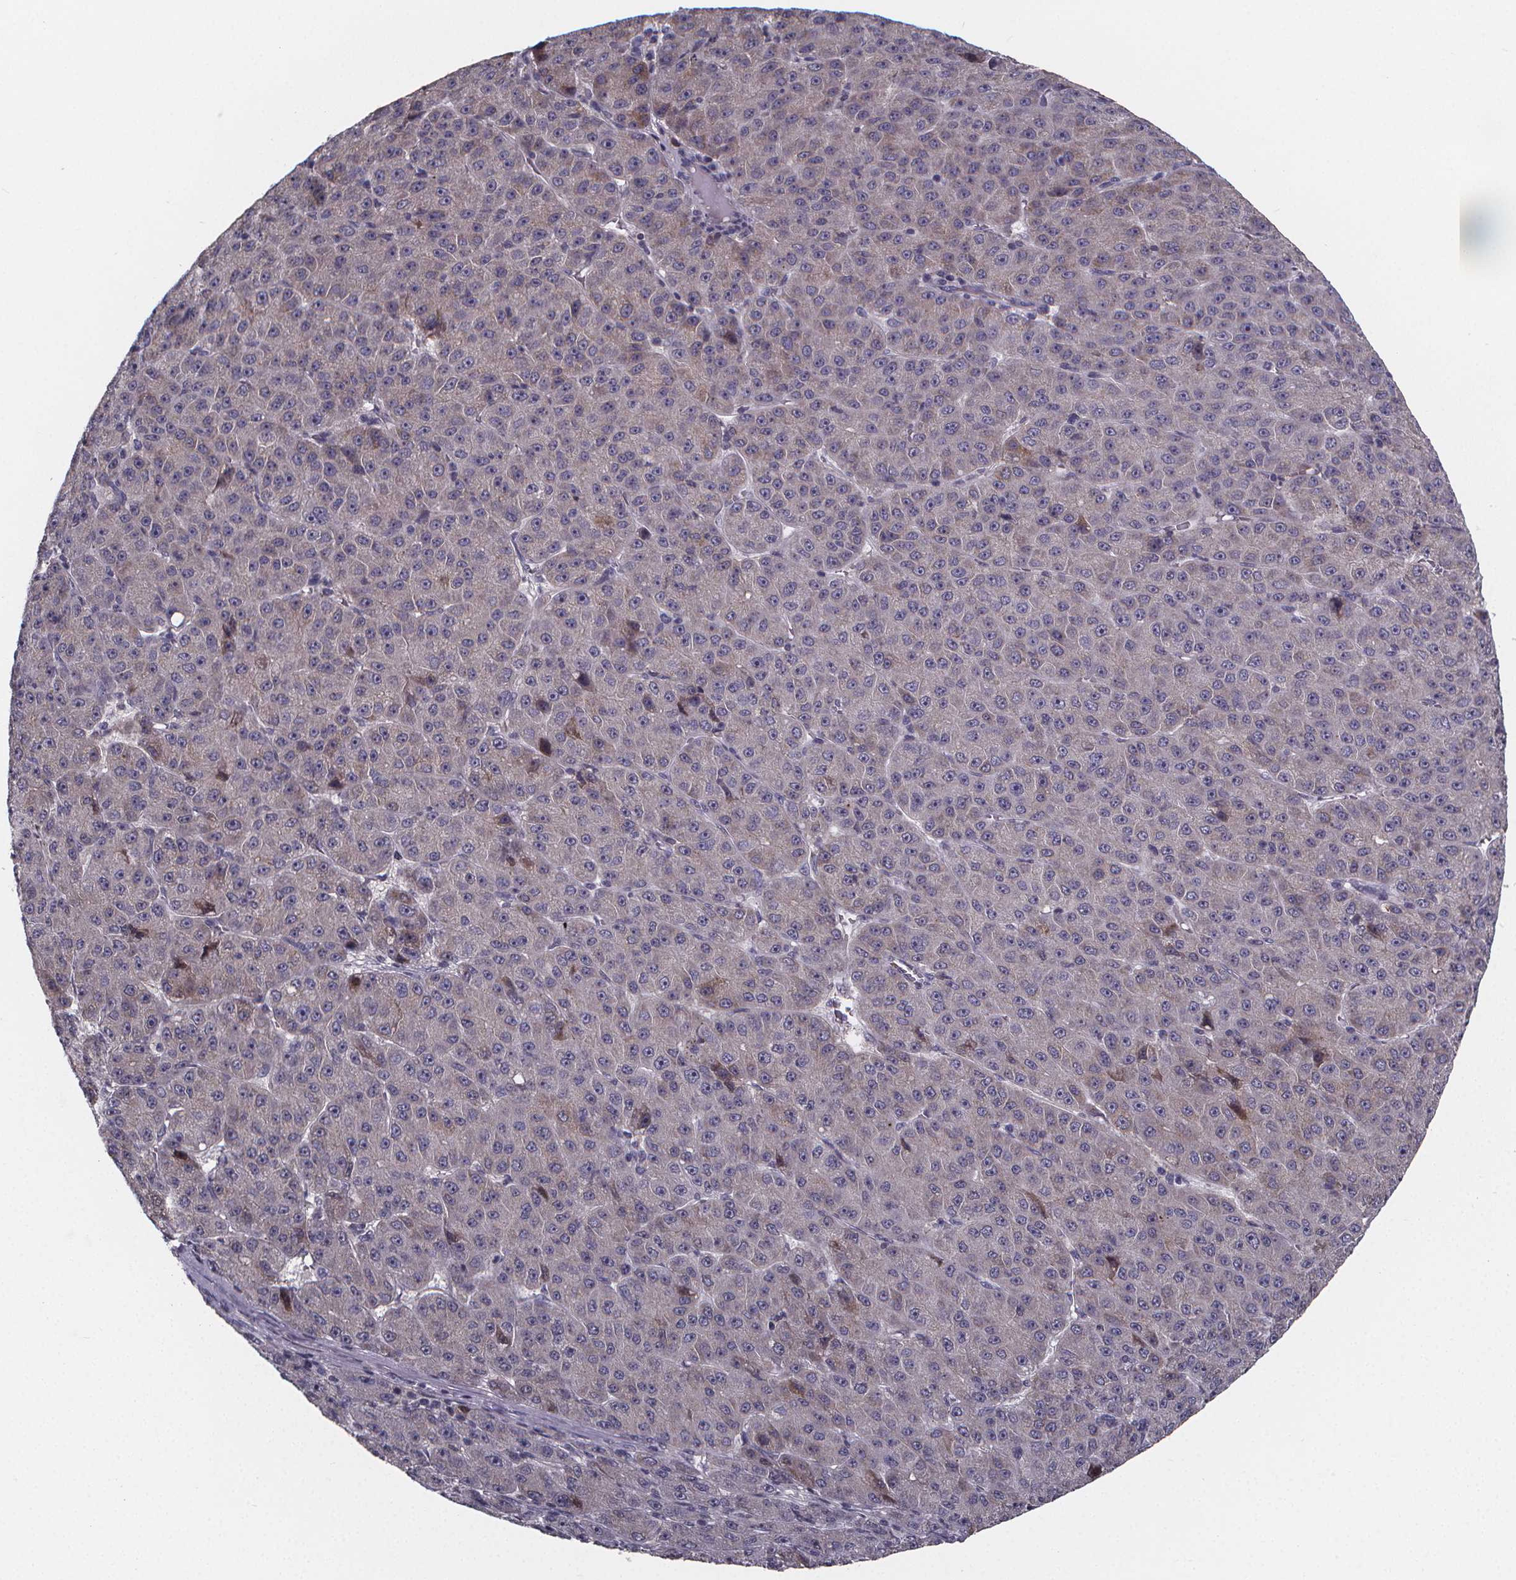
{"staining": {"intensity": "negative", "quantity": "none", "location": "none"}, "tissue": "liver cancer", "cell_type": "Tumor cells", "image_type": "cancer", "snomed": [{"axis": "morphology", "description": "Carcinoma, Hepatocellular, NOS"}, {"axis": "topography", "description": "Liver"}], "caption": "Image shows no significant protein staining in tumor cells of liver hepatocellular carcinoma.", "gene": "AGT", "patient": {"sex": "male", "age": 67}}